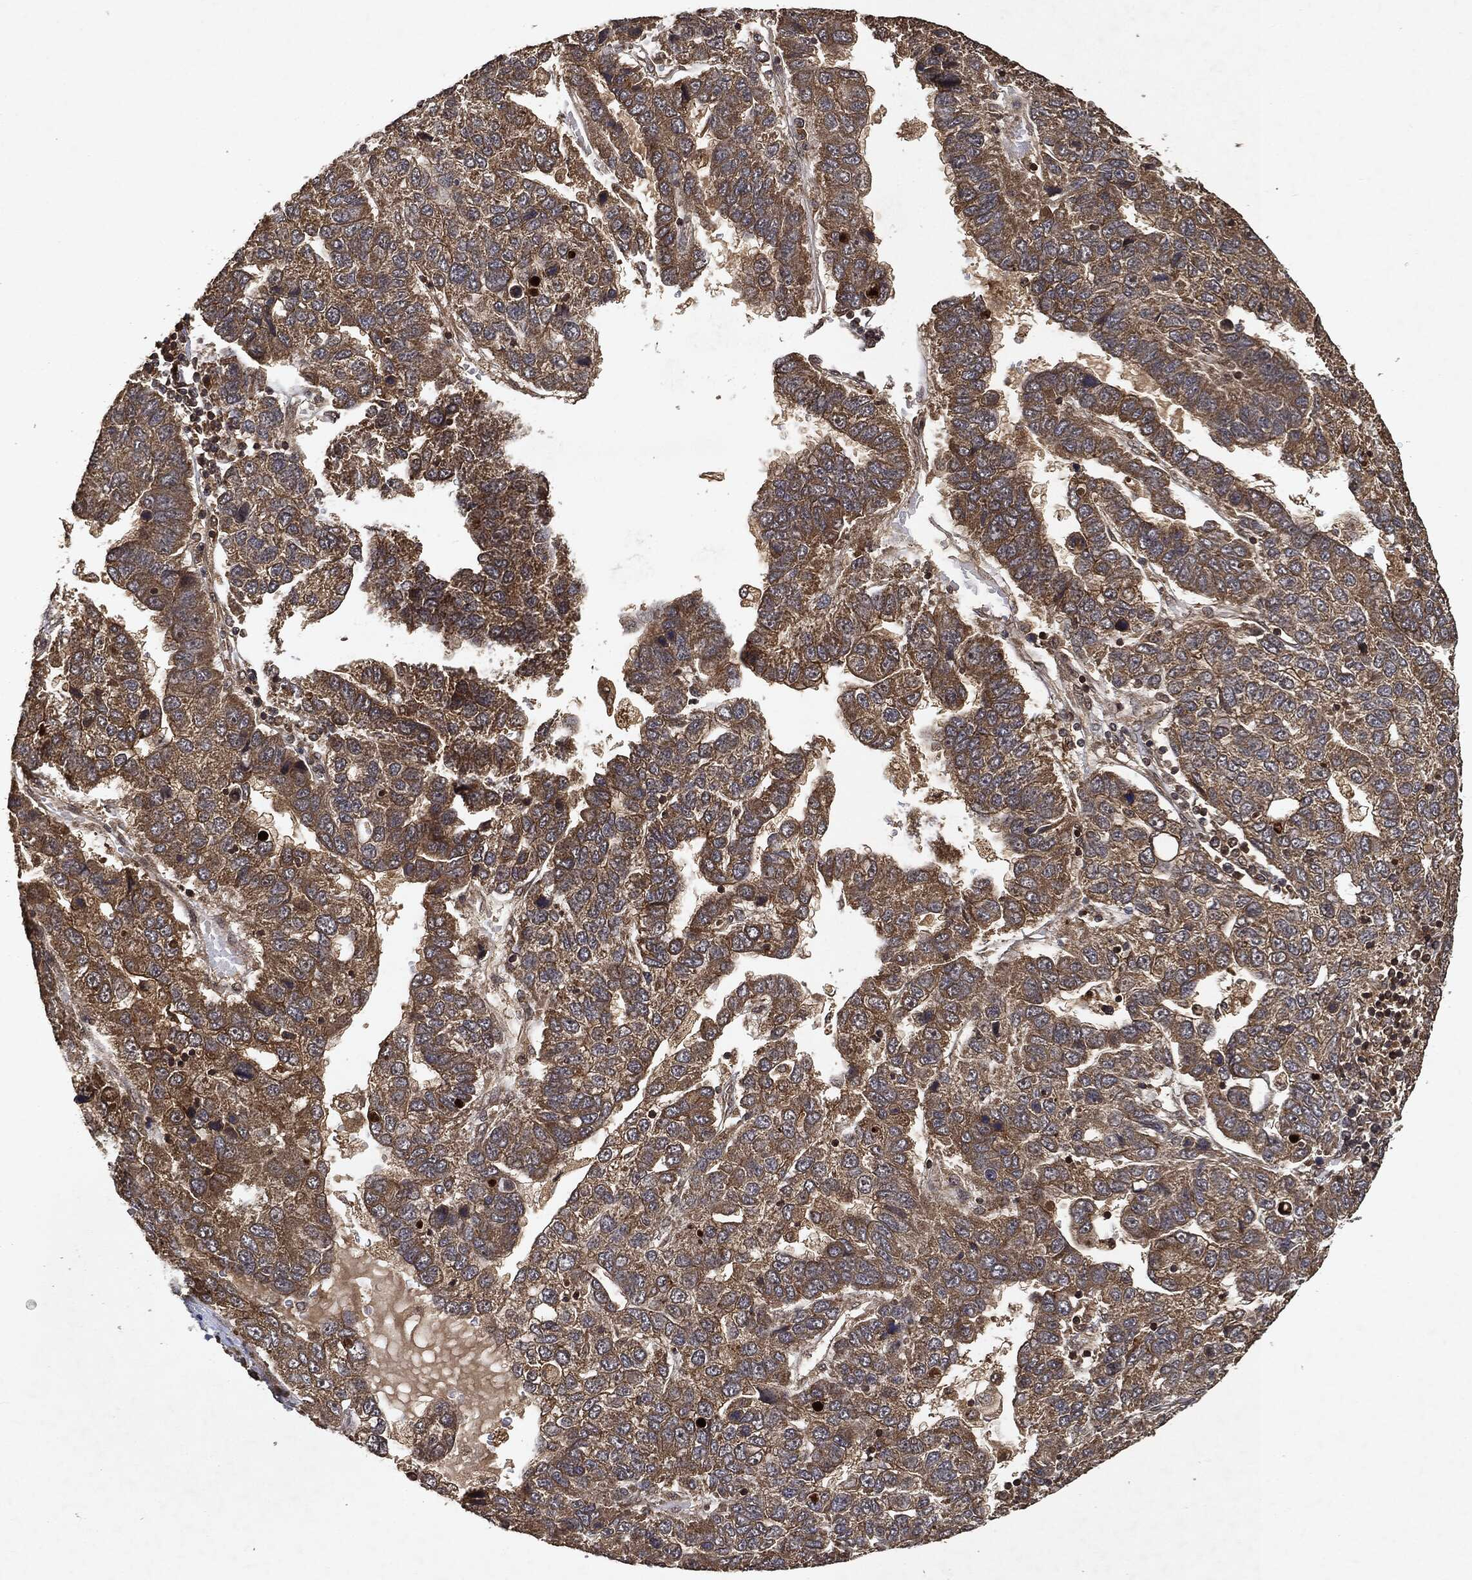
{"staining": {"intensity": "moderate", "quantity": "25%-75%", "location": "cytoplasmic/membranous"}, "tissue": "pancreatic cancer", "cell_type": "Tumor cells", "image_type": "cancer", "snomed": [{"axis": "morphology", "description": "Adenocarcinoma, NOS"}, {"axis": "topography", "description": "Pancreas"}], "caption": "High-magnification brightfield microscopy of pancreatic cancer (adenocarcinoma) stained with DAB (brown) and counterstained with hematoxylin (blue). tumor cells exhibit moderate cytoplasmic/membranous staining is identified in approximately25%-75% of cells.", "gene": "ZNF226", "patient": {"sex": "female", "age": 61}}